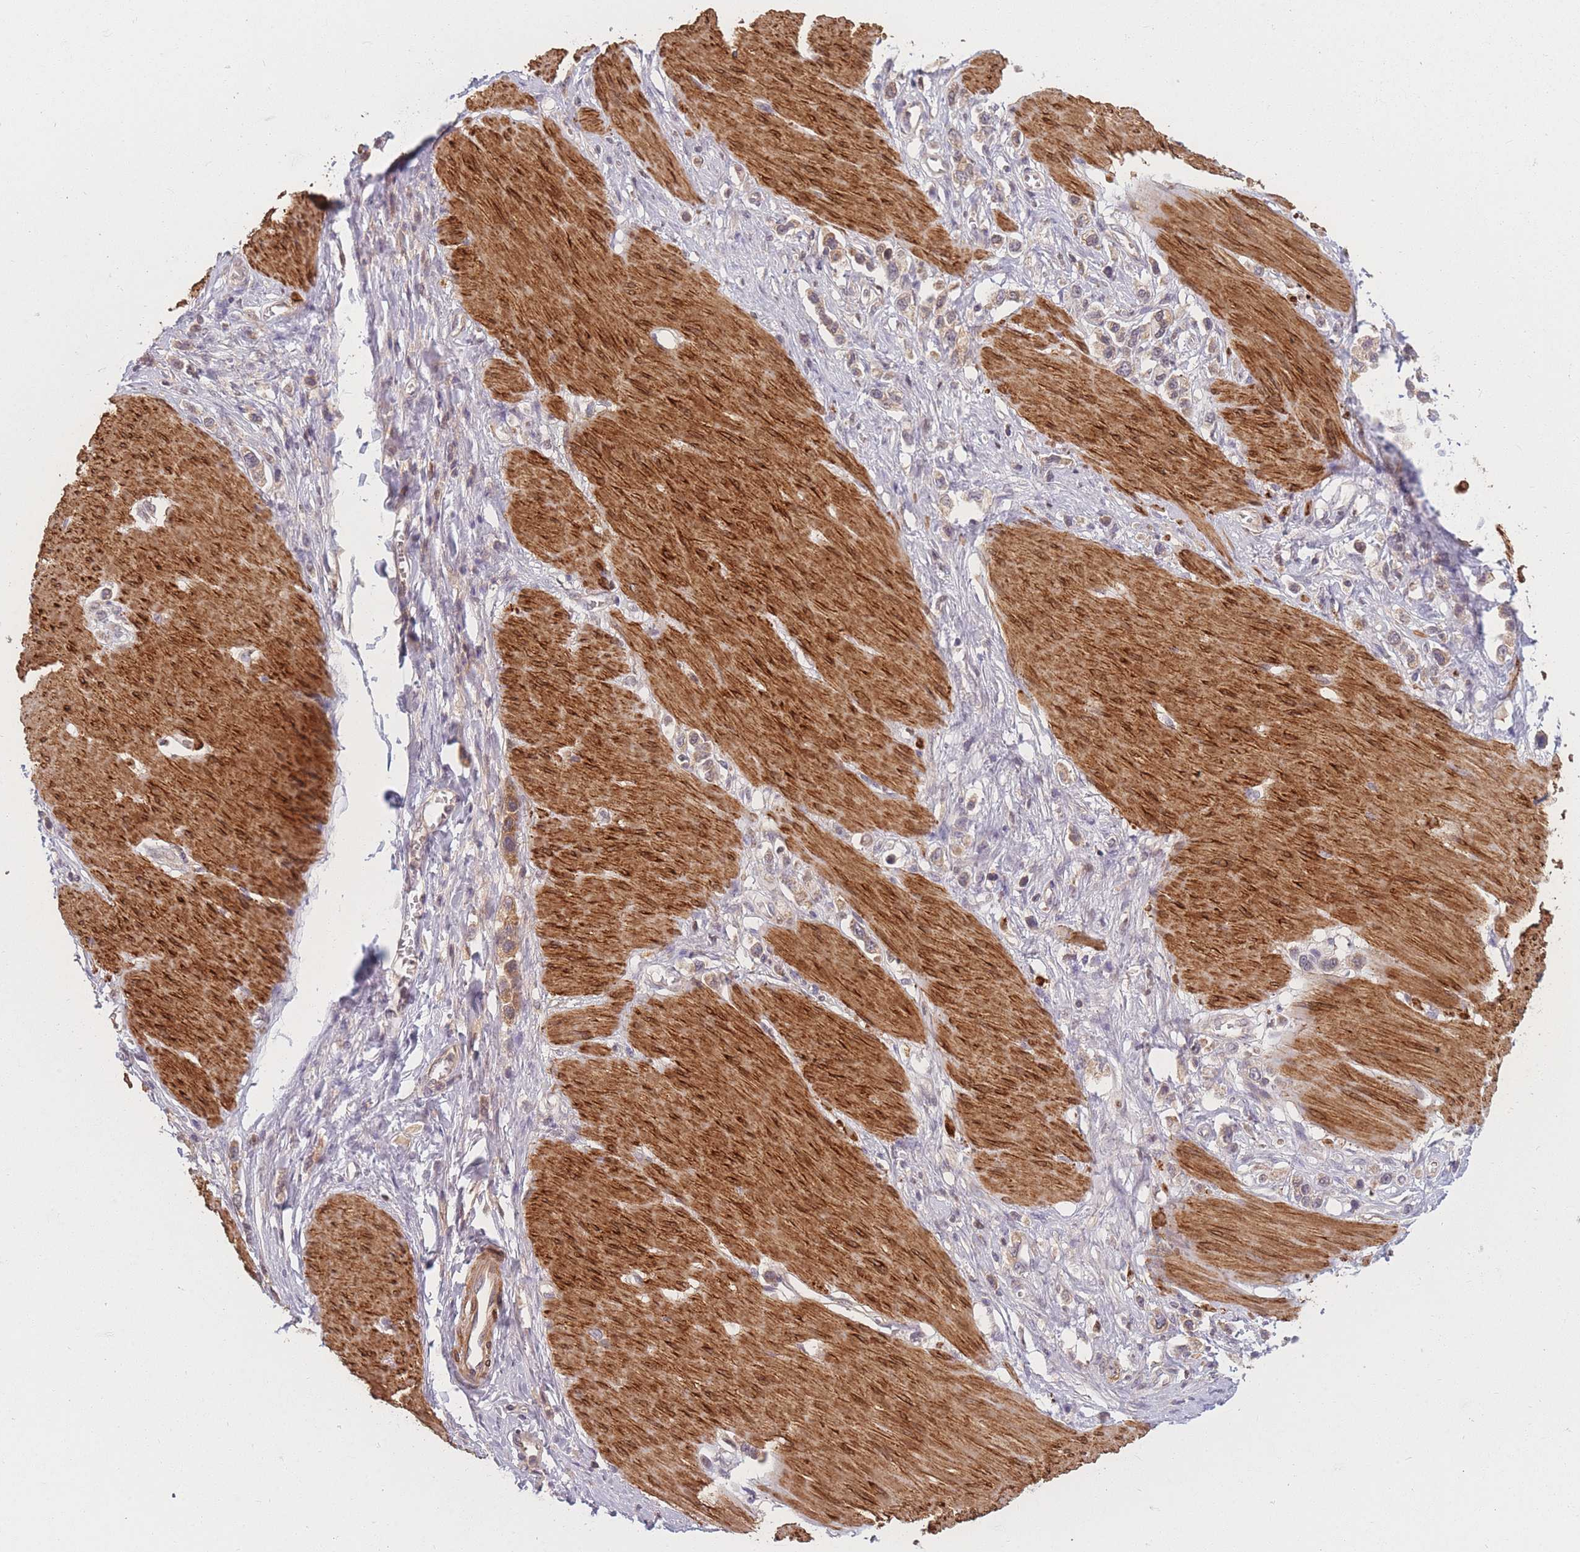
{"staining": {"intensity": "weak", "quantity": "<25%", "location": "cytoplasmic/membranous"}, "tissue": "stomach cancer", "cell_type": "Tumor cells", "image_type": "cancer", "snomed": [{"axis": "morphology", "description": "Adenocarcinoma, NOS"}, {"axis": "topography", "description": "Stomach"}], "caption": "Stomach cancer (adenocarcinoma) stained for a protein using immunohistochemistry shows no positivity tumor cells.", "gene": "FAM153A", "patient": {"sex": "female", "age": 65}}